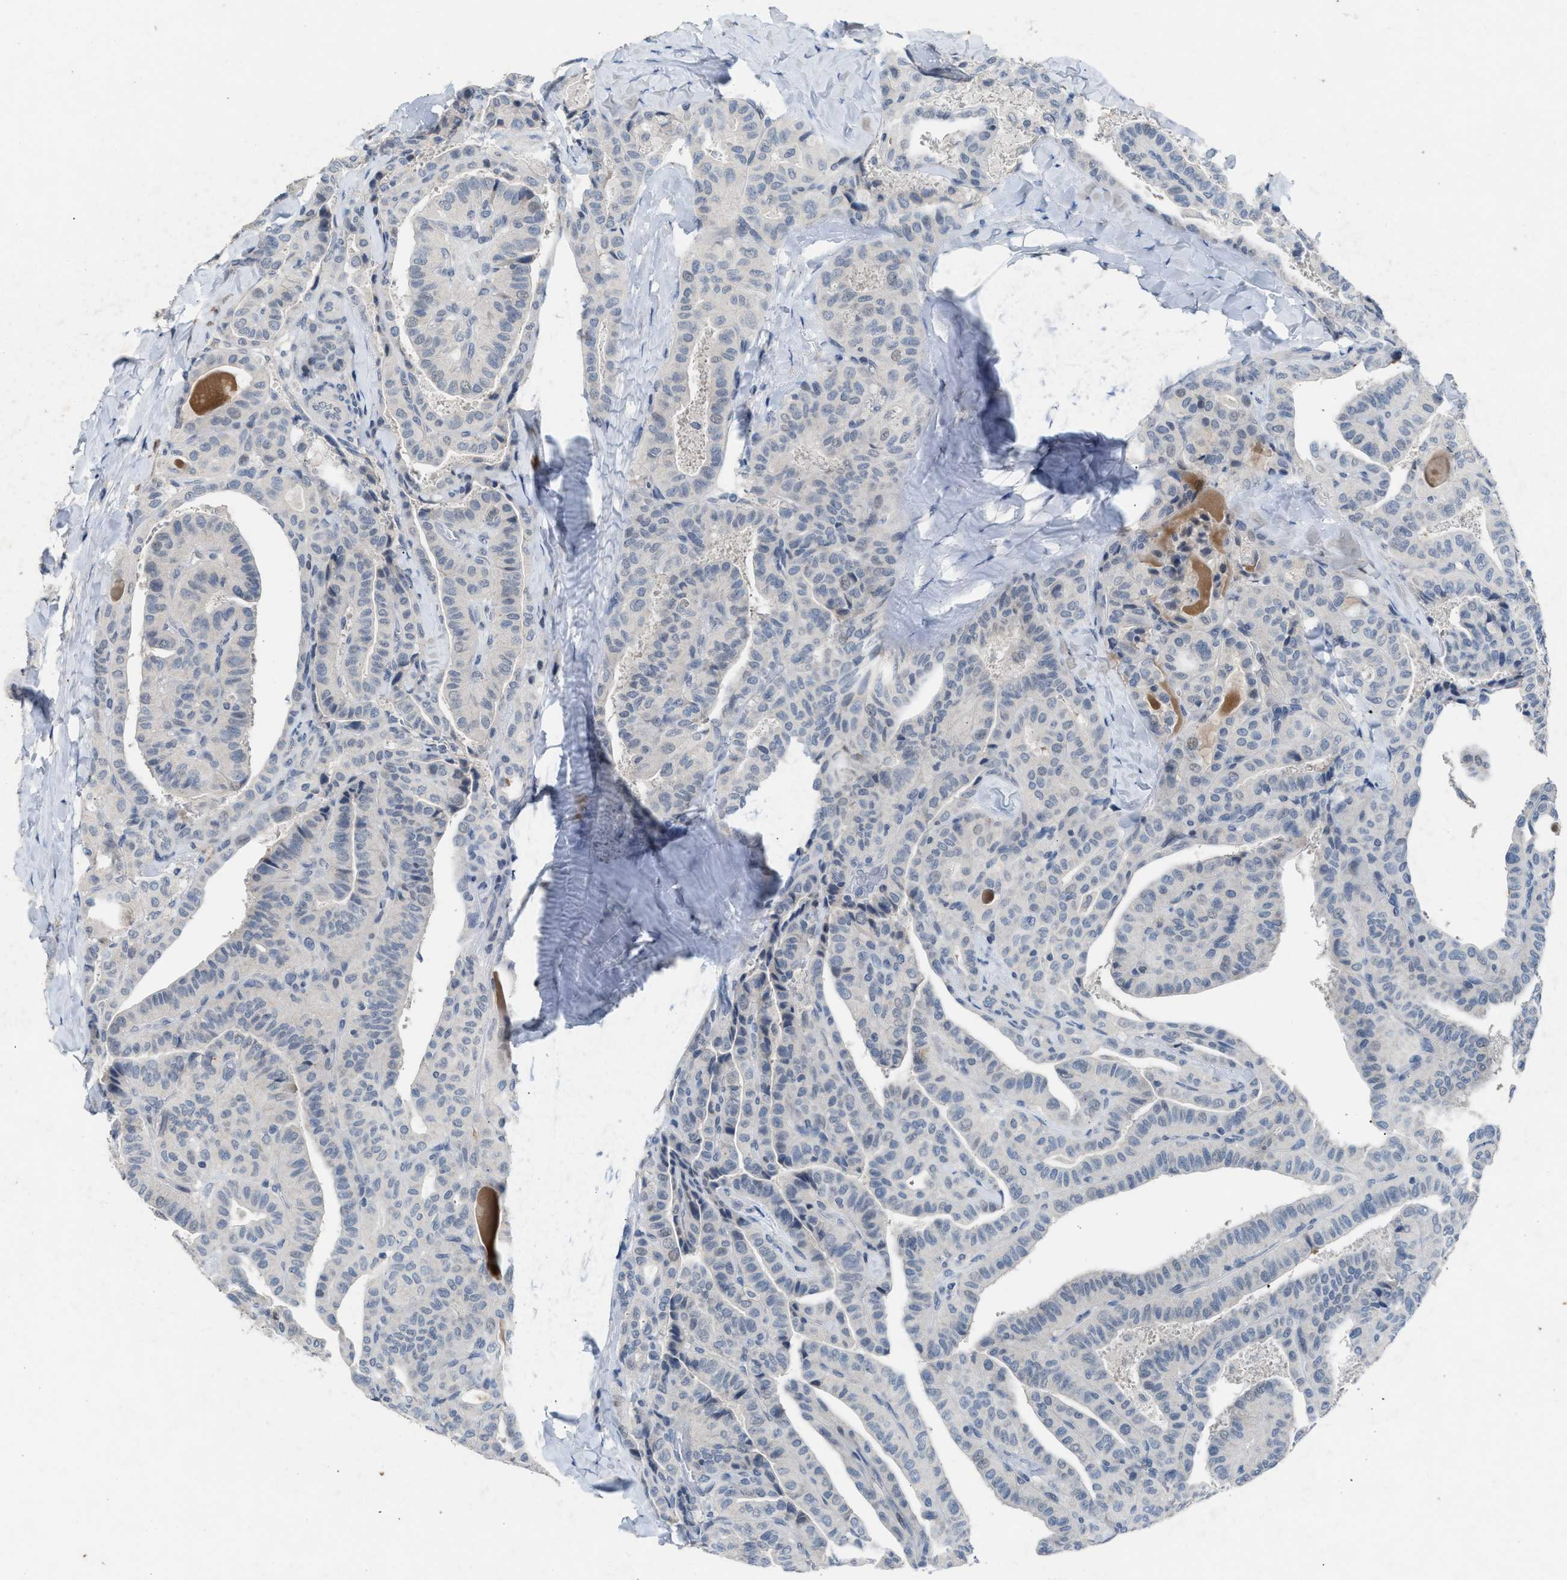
{"staining": {"intensity": "negative", "quantity": "none", "location": "none"}, "tissue": "thyroid cancer", "cell_type": "Tumor cells", "image_type": "cancer", "snomed": [{"axis": "morphology", "description": "Papillary adenocarcinoma, NOS"}, {"axis": "topography", "description": "Thyroid gland"}], "caption": "The micrograph shows no staining of tumor cells in thyroid cancer (papillary adenocarcinoma).", "gene": "SLC5A5", "patient": {"sex": "male", "age": 77}}